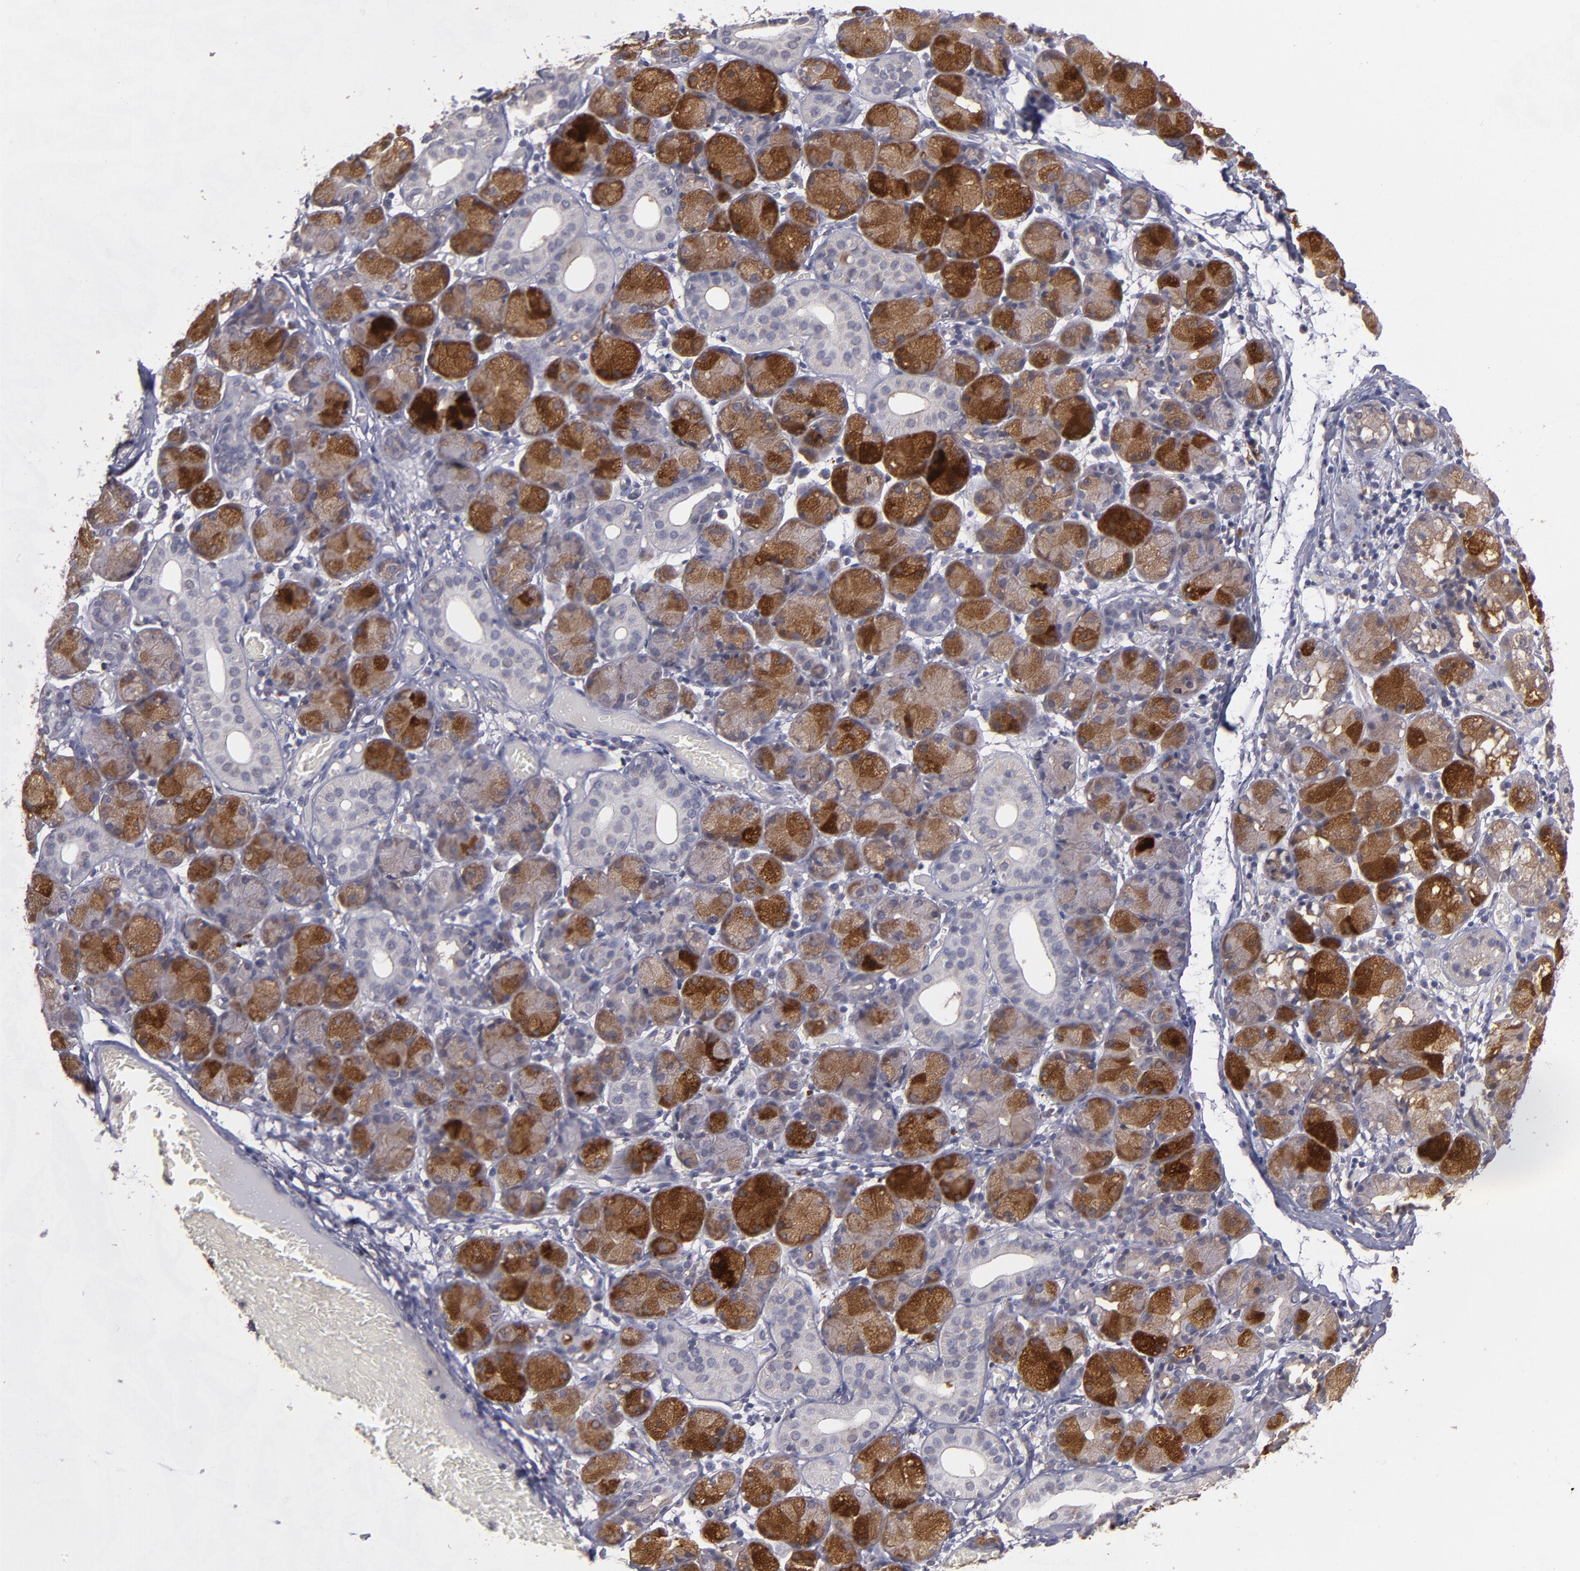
{"staining": {"intensity": "strong", "quantity": "25%-75%", "location": "cytoplasmic/membranous"}, "tissue": "salivary gland", "cell_type": "Glandular cells", "image_type": "normal", "snomed": [{"axis": "morphology", "description": "Normal tissue, NOS"}, {"axis": "topography", "description": "Salivary gland"}], "caption": "Salivary gland was stained to show a protein in brown. There is high levels of strong cytoplasmic/membranous expression in about 25%-75% of glandular cells. Immunohistochemistry stains the protein of interest in brown and the nuclei are stained blue.", "gene": "CTSO", "patient": {"sex": "female", "age": 24}}